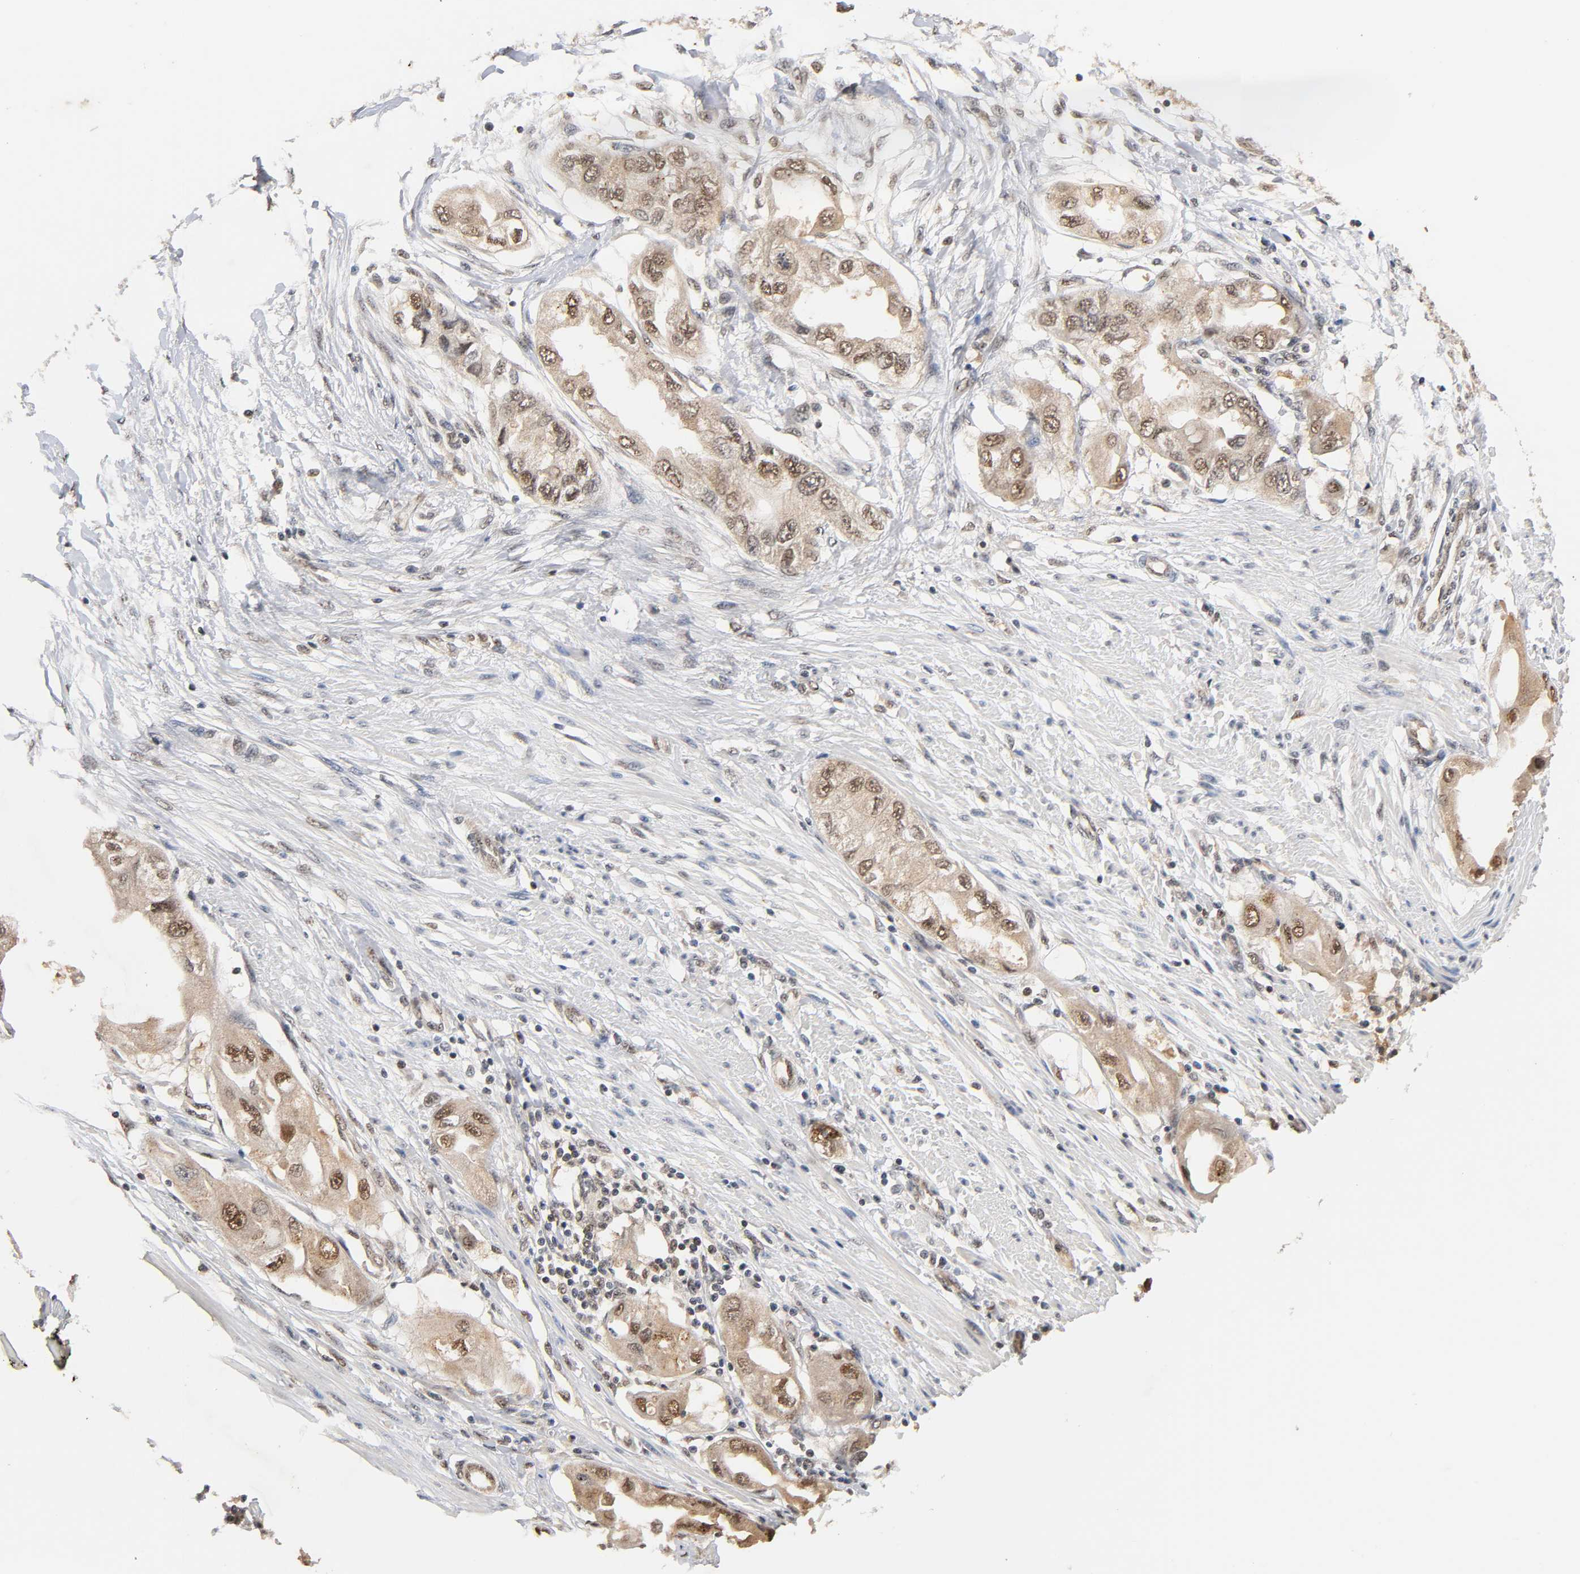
{"staining": {"intensity": "moderate", "quantity": "25%-75%", "location": "cytoplasmic/membranous,nuclear"}, "tissue": "endometrial cancer", "cell_type": "Tumor cells", "image_type": "cancer", "snomed": [{"axis": "morphology", "description": "Adenocarcinoma, NOS"}, {"axis": "topography", "description": "Endometrium"}], "caption": "A medium amount of moderate cytoplasmic/membranous and nuclear expression is identified in approximately 25%-75% of tumor cells in endometrial cancer (adenocarcinoma) tissue.", "gene": "UBC", "patient": {"sex": "female", "age": 67}}